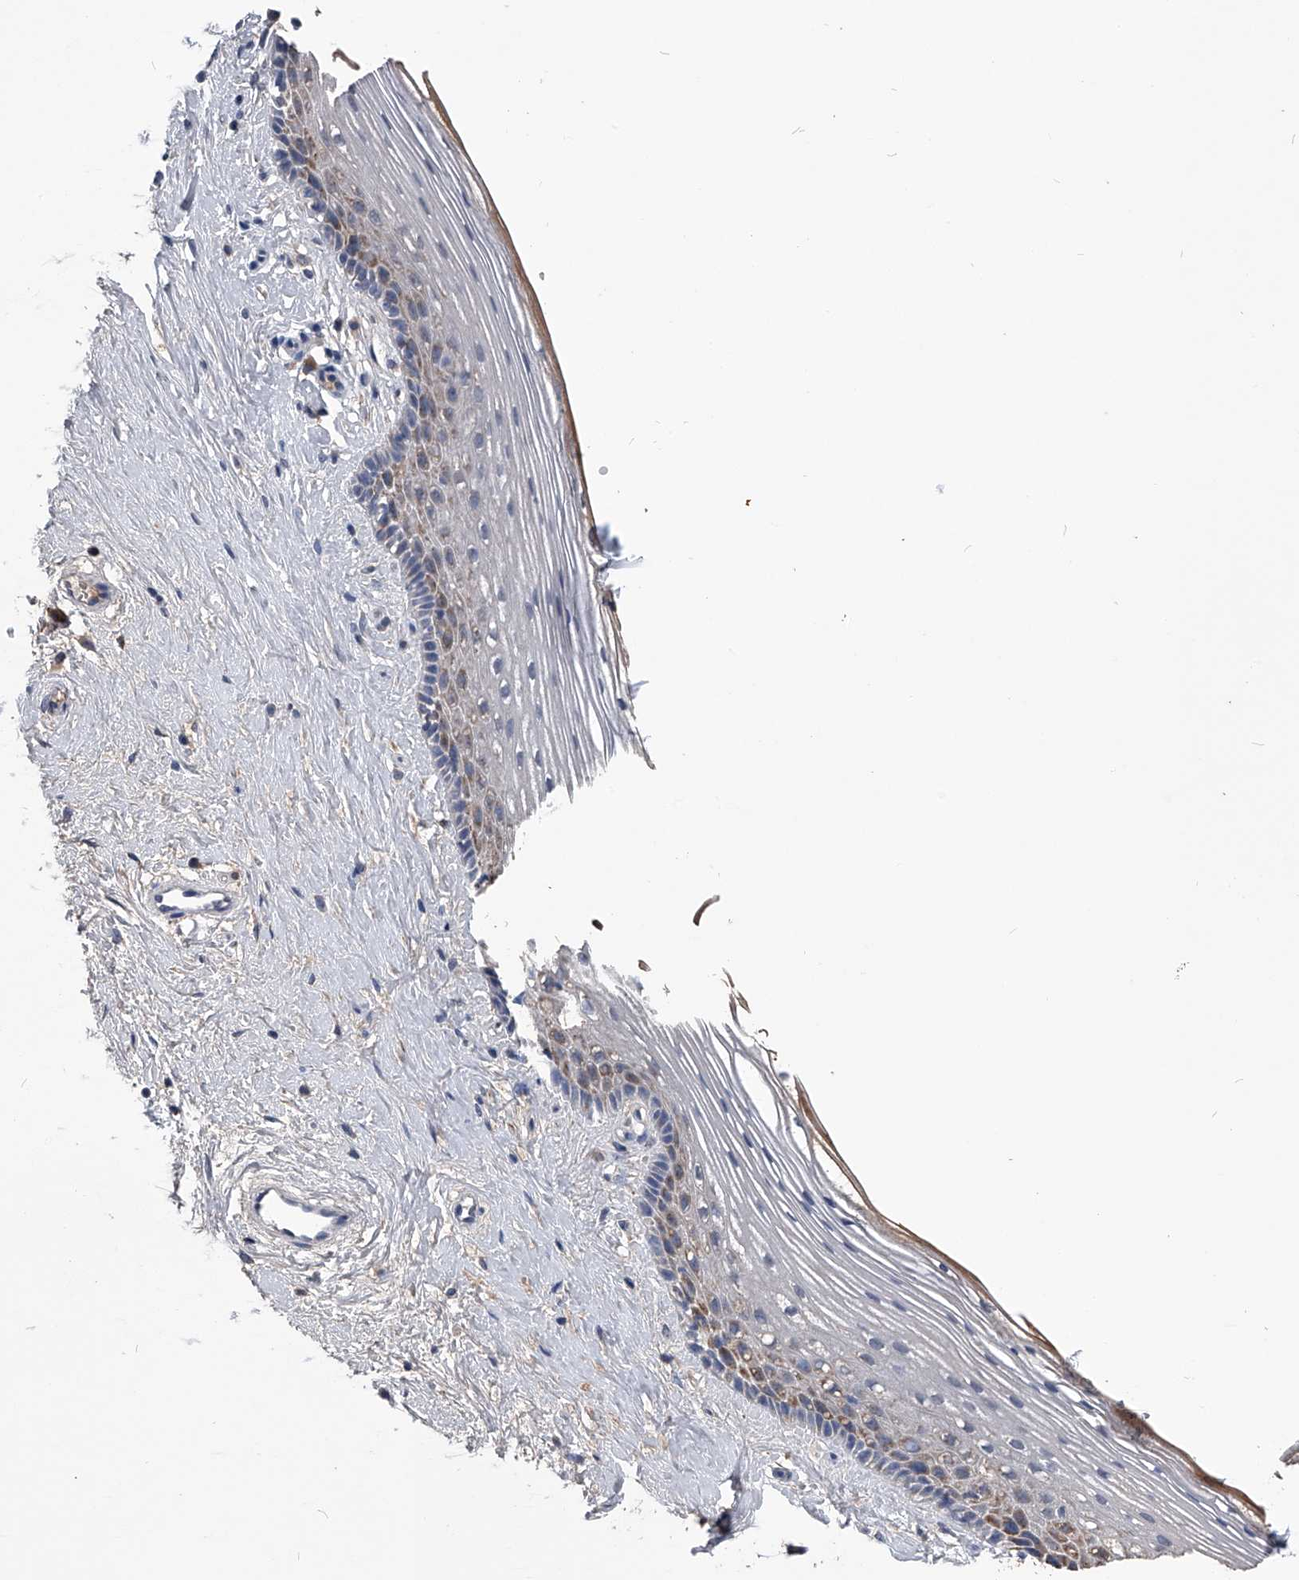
{"staining": {"intensity": "weak", "quantity": "25%-75%", "location": "cytoplasmic/membranous"}, "tissue": "vagina", "cell_type": "Squamous epithelial cells", "image_type": "normal", "snomed": [{"axis": "morphology", "description": "Normal tissue, NOS"}, {"axis": "topography", "description": "Vagina"}], "caption": "Immunohistochemistry (IHC) image of benign vagina: vagina stained using immunohistochemistry shows low levels of weak protein expression localized specifically in the cytoplasmic/membranous of squamous epithelial cells, appearing as a cytoplasmic/membranous brown color.", "gene": "OAT", "patient": {"sex": "female", "age": 46}}